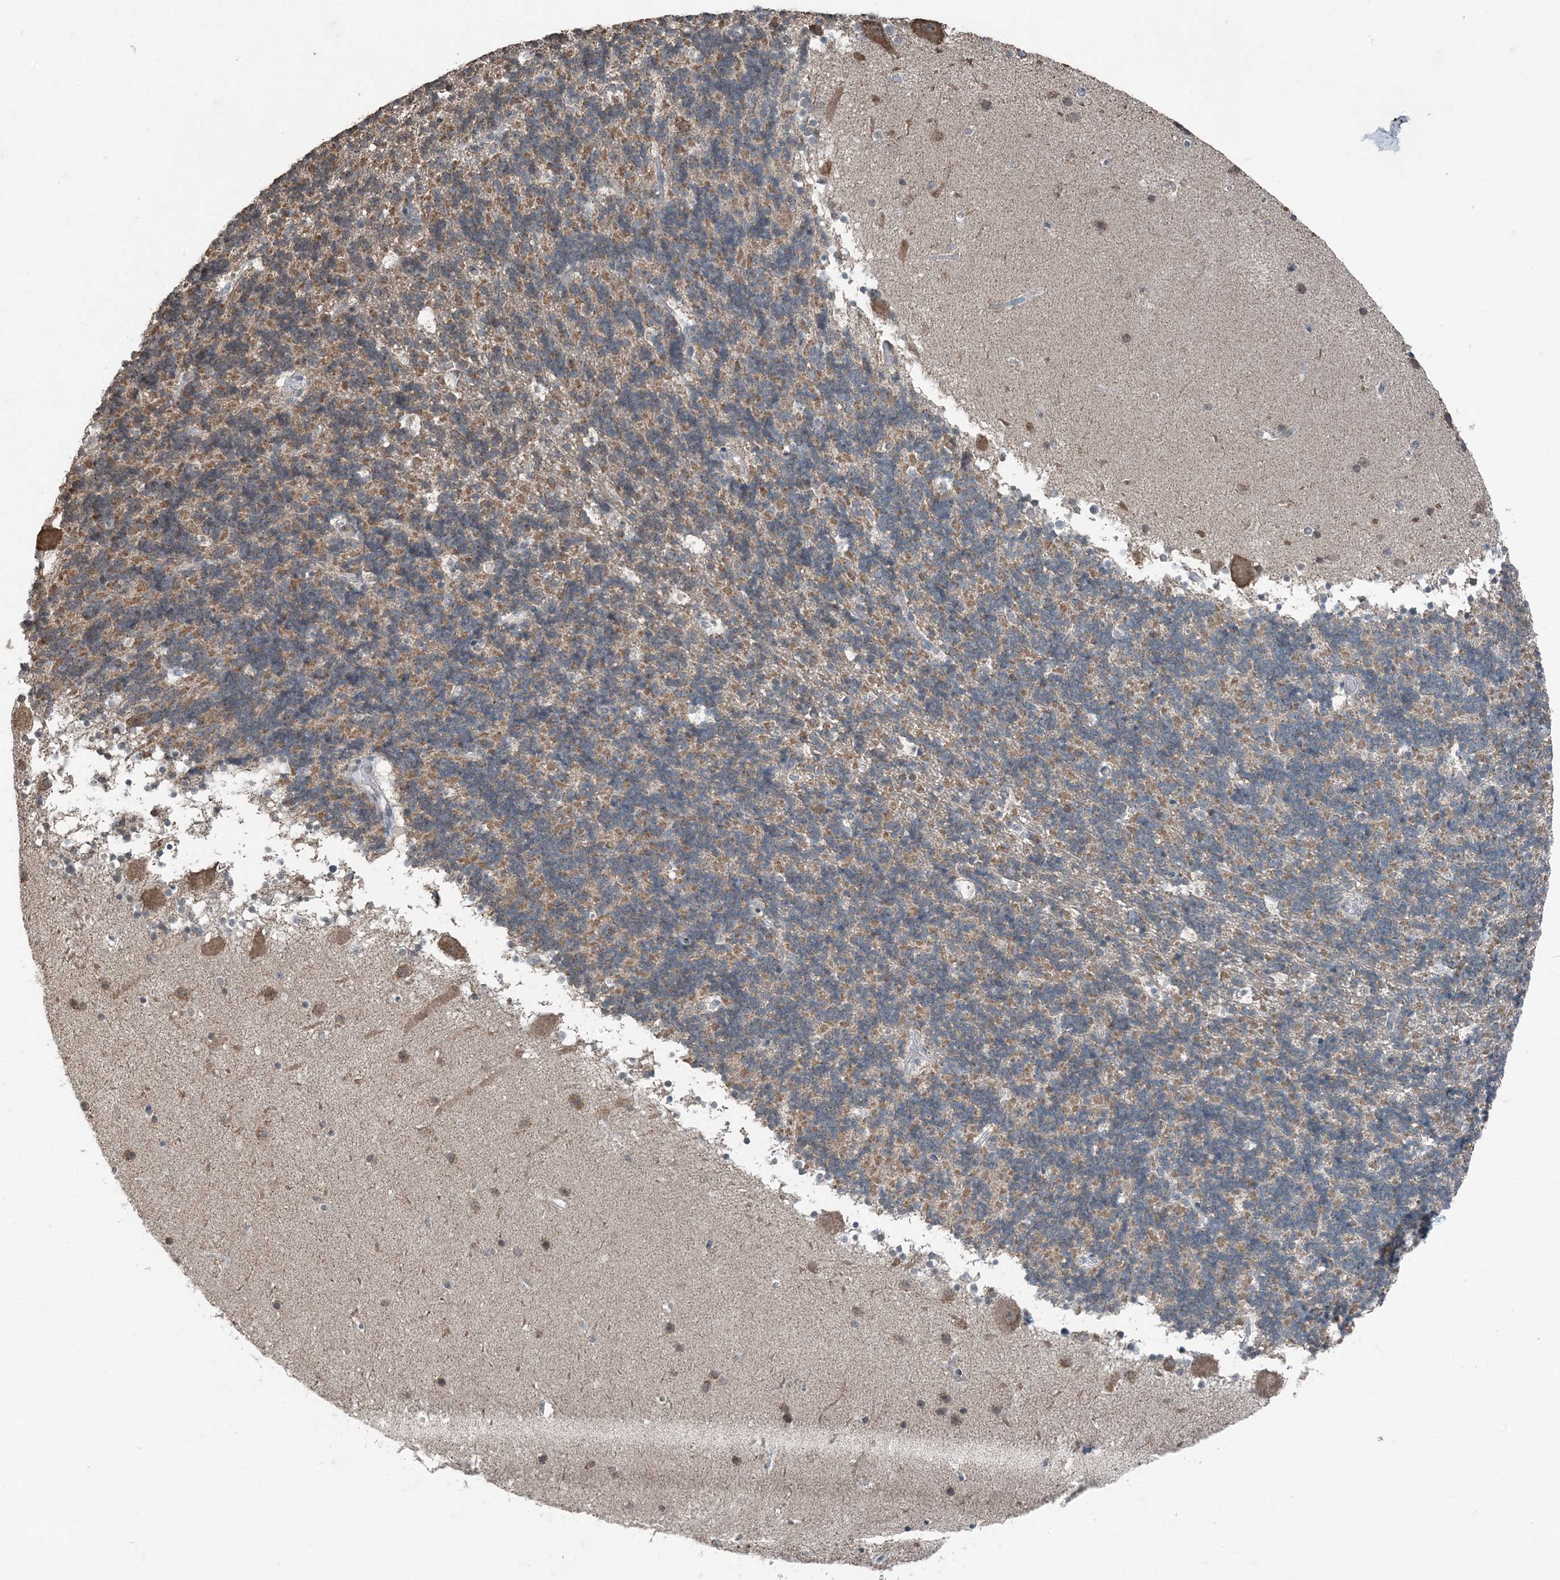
{"staining": {"intensity": "moderate", "quantity": "25%-75%", "location": "cytoplasmic/membranous"}, "tissue": "cerebellum", "cell_type": "Cells in granular layer", "image_type": "normal", "snomed": [{"axis": "morphology", "description": "Normal tissue, NOS"}, {"axis": "topography", "description": "Cerebellum"}], "caption": "This photomicrograph shows immunohistochemistry (IHC) staining of unremarkable human cerebellum, with medium moderate cytoplasmic/membranous expression in about 25%-75% of cells in granular layer.", "gene": "GNL1", "patient": {"sex": "male", "age": 57}}